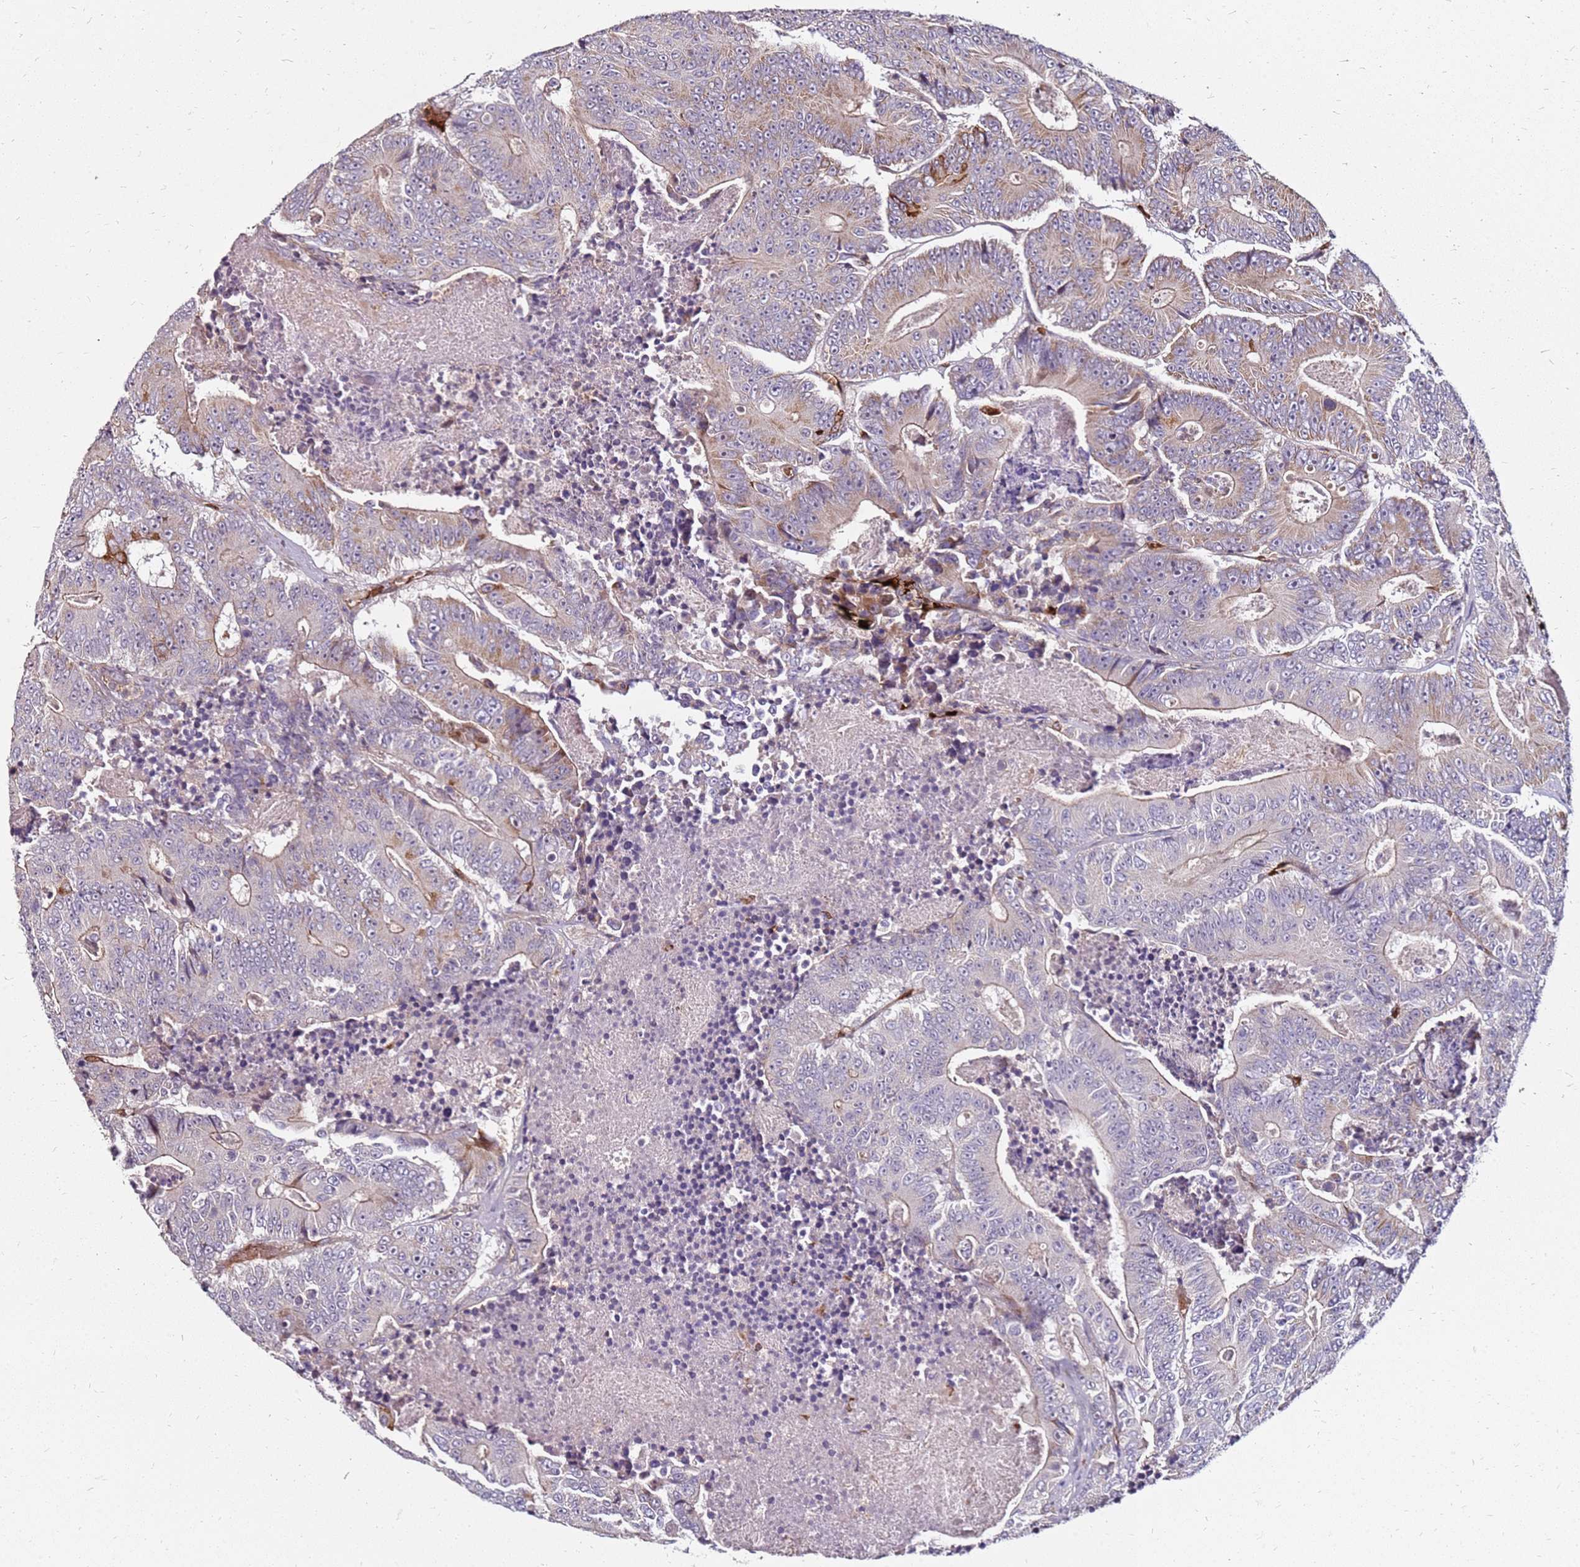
{"staining": {"intensity": "negative", "quantity": "none", "location": "none"}, "tissue": "colorectal cancer", "cell_type": "Tumor cells", "image_type": "cancer", "snomed": [{"axis": "morphology", "description": "Adenocarcinoma, NOS"}, {"axis": "topography", "description": "Colon"}], "caption": "Colorectal cancer (adenocarcinoma) was stained to show a protein in brown. There is no significant staining in tumor cells. The staining is performed using DAB (3,3'-diaminobenzidine) brown chromogen with nuclei counter-stained in using hematoxylin.", "gene": "RNF11", "patient": {"sex": "male", "age": 83}}